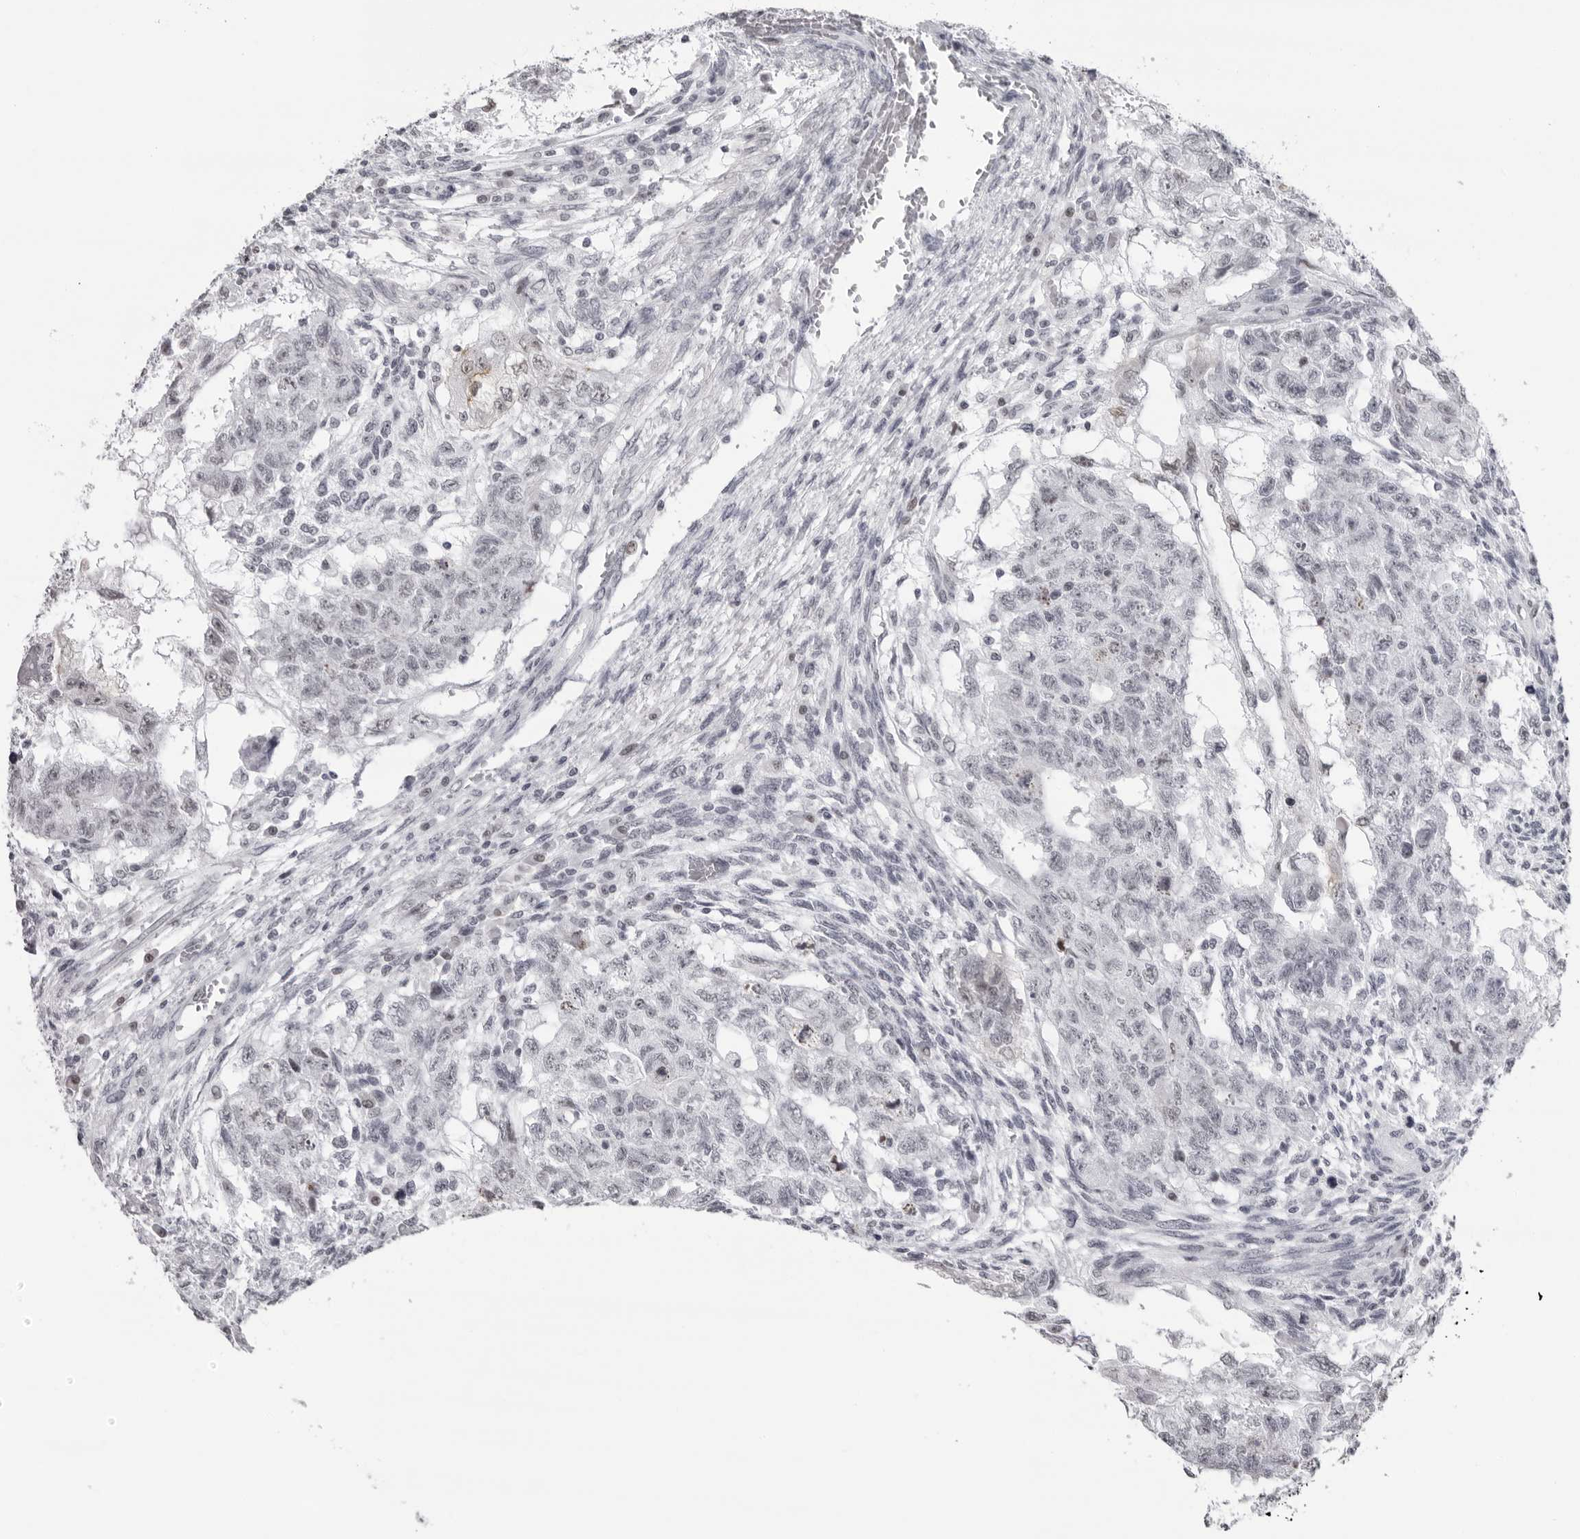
{"staining": {"intensity": "weak", "quantity": "<25%", "location": "nuclear"}, "tissue": "testis cancer", "cell_type": "Tumor cells", "image_type": "cancer", "snomed": [{"axis": "morphology", "description": "Normal tissue, NOS"}, {"axis": "morphology", "description": "Carcinoma, Embryonal, NOS"}, {"axis": "topography", "description": "Testis"}], "caption": "DAB immunohistochemical staining of testis cancer (embryonal carcinoma) demonstrates no significant positivity in tumor cells.", "gene": "ESPN", "patient": {"sex": "male", "age": 36}}